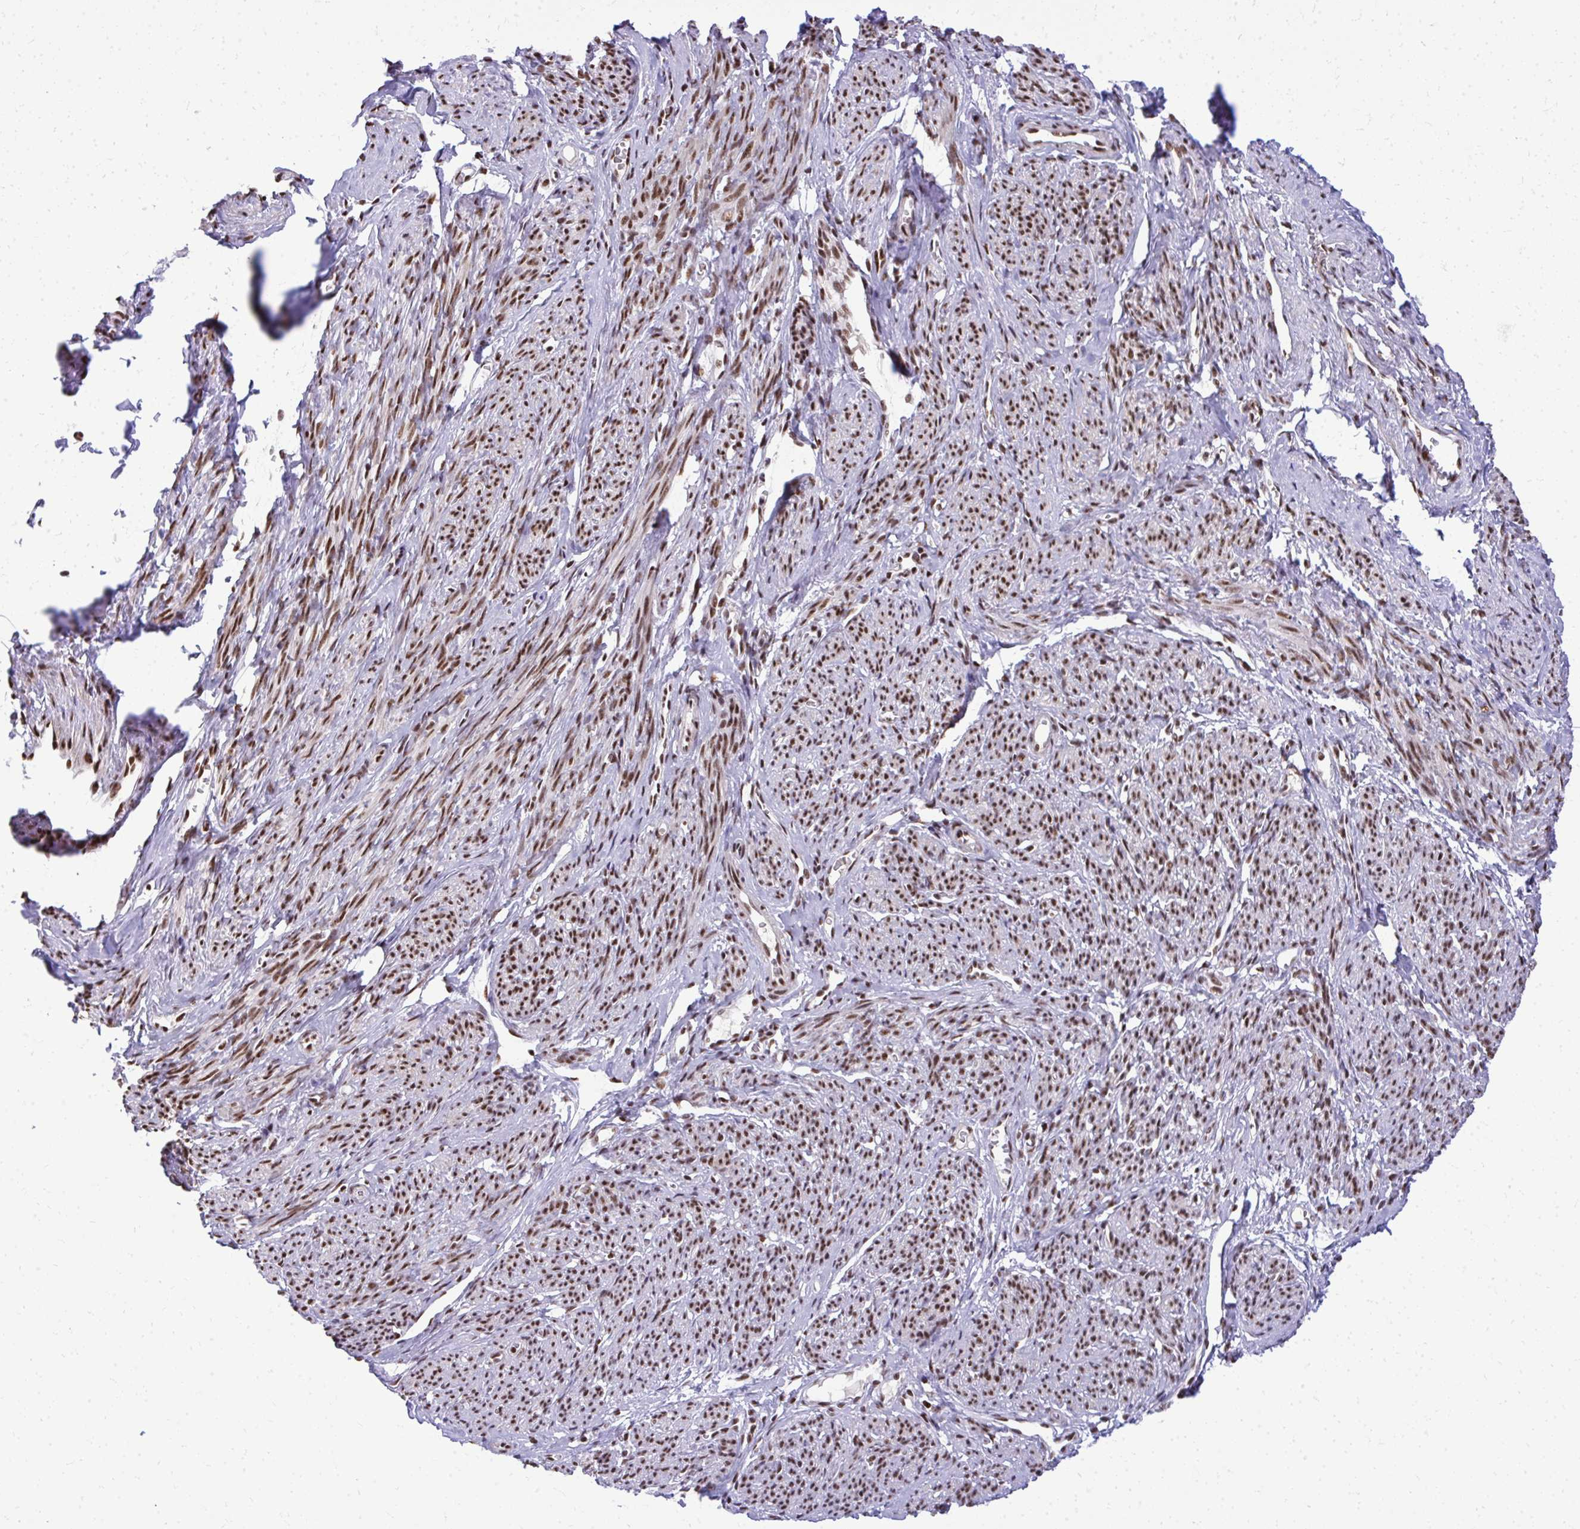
{"staining": {"intensity": "strong", "quantity": ">75%", "location": "nuclear"}, "tissue": "smooth muscle", "cell_type": "Smooth muscle cells", "image_type": "normal", "snomed": [{"axis": "morphology", "description": "Normal tissue, NOS"}, {"axis": "topography", "description": "Smooth muscle"}], "caption": "Immunohistochemistry (IHC) (DAB) staining of normal smooth muscle shows strong nuclear protein positivity in about >75% of smooth muscle cells.", "gene": "PRPF19", "patient": {"sex": "female", "age": 65}}